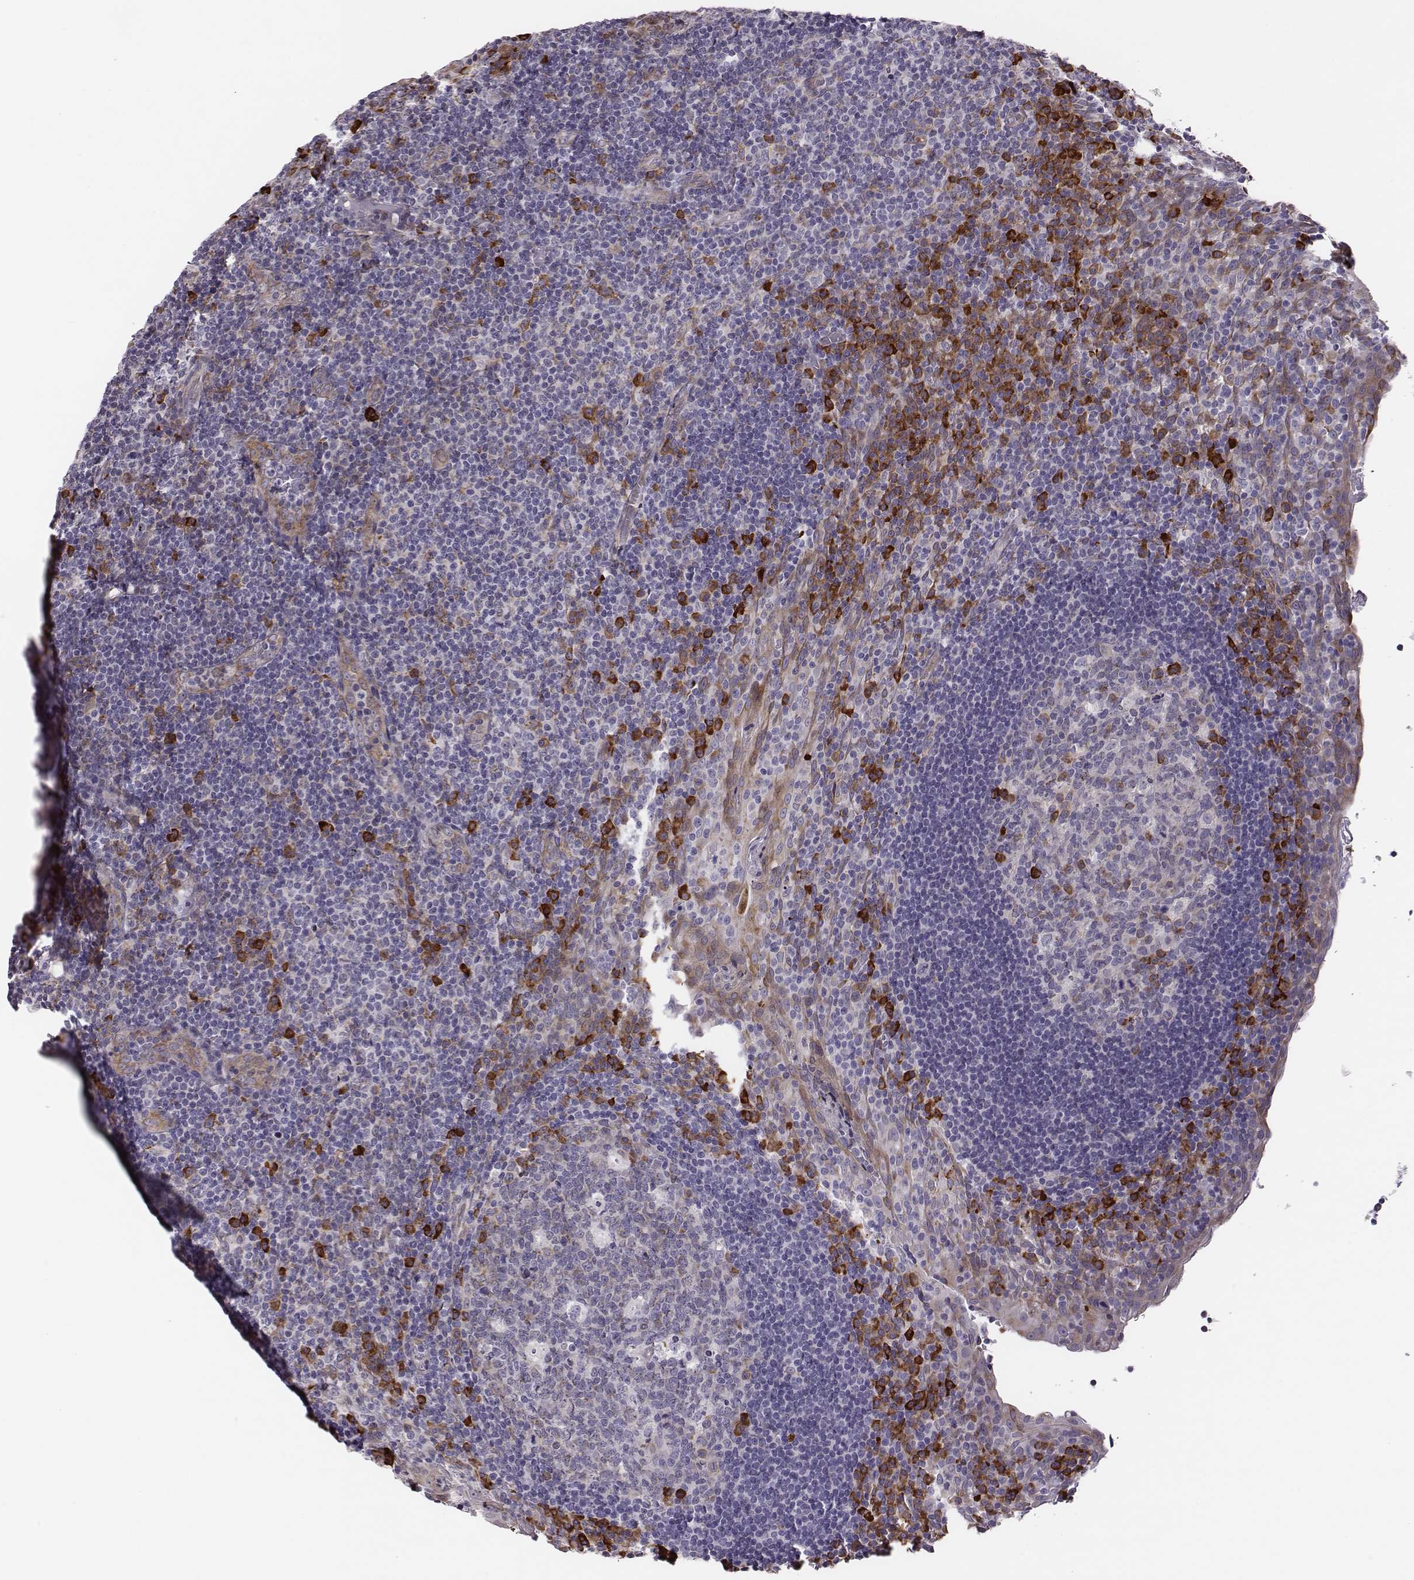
{"staining": {"intensity": "strong", "quantity": "<25%", "location": "cytoplasmic/membranous"}, "tissue": "tonsil", "cell_type": "Germinal center cells", "image_type": "normal", "snomed": [{"axis": "morphology", "description": "Normal tissue, NOS"}, {"axis": "topography", "description": "Tonsil"}], "caption": "Immunohistochemistry (DAB (3,3'-diaminobenzidine)) staining of normal tonsil displays strong cytoplasmic/membranous protein expression in about <25% of germinal center cells.", "gene": "SELENOI", "patient": {"sex": "male", "age": 17}}